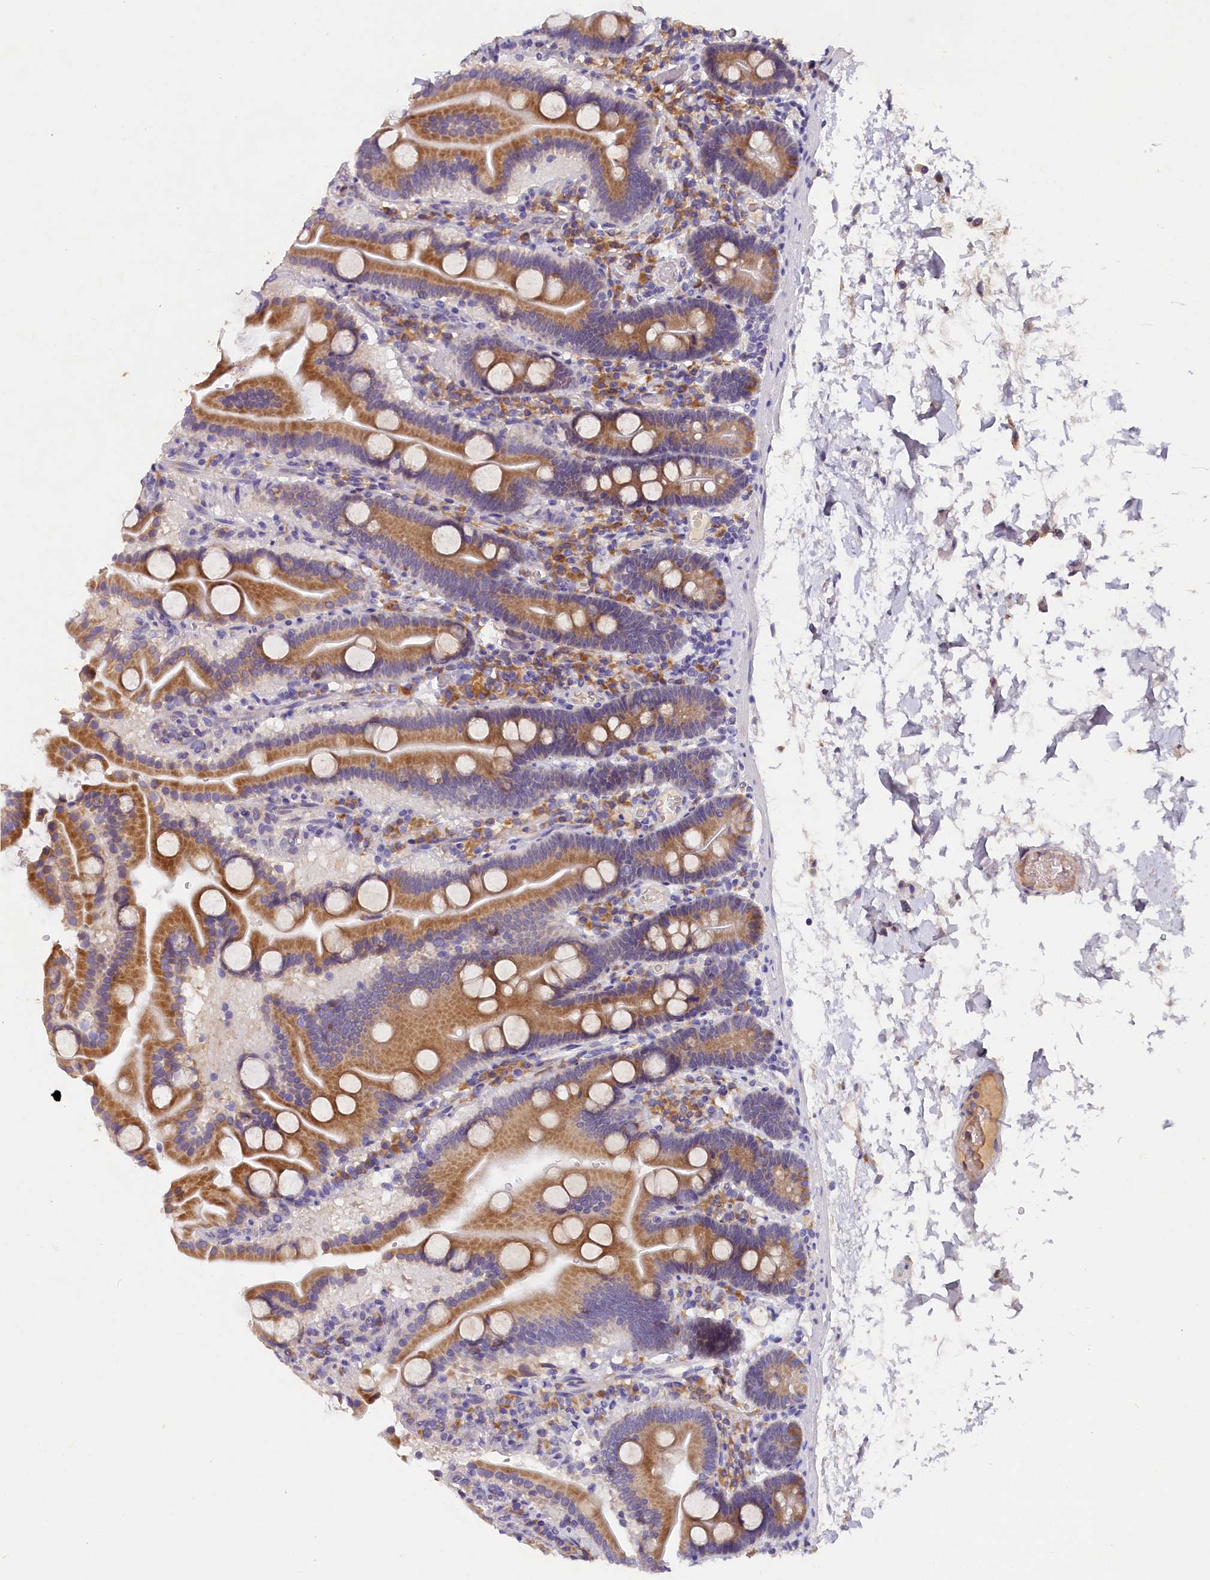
{"staining": {"intensity": "moderate", "quantity": ">75%", "location": "cytoplasmic/membranous"}, "tissue": "duodenum", "cell_type": "Glandular cells", "image_type": "normal", "snomed": [{"axis": "morphology", "description": "Normal tissue, NOS"}, {"axis": "topography", "description": "Duodenum"}], "caption": "Protein expression analysis of unremarkable human duodenum reveals moderate cytoplasmic/membranous staining in about >75% of glandular cells. (DAB IHC, brown staining for protein, blue staining for nuclei).", "gene": "ST7L", "patient": {"sex": "male", "age": 55}}